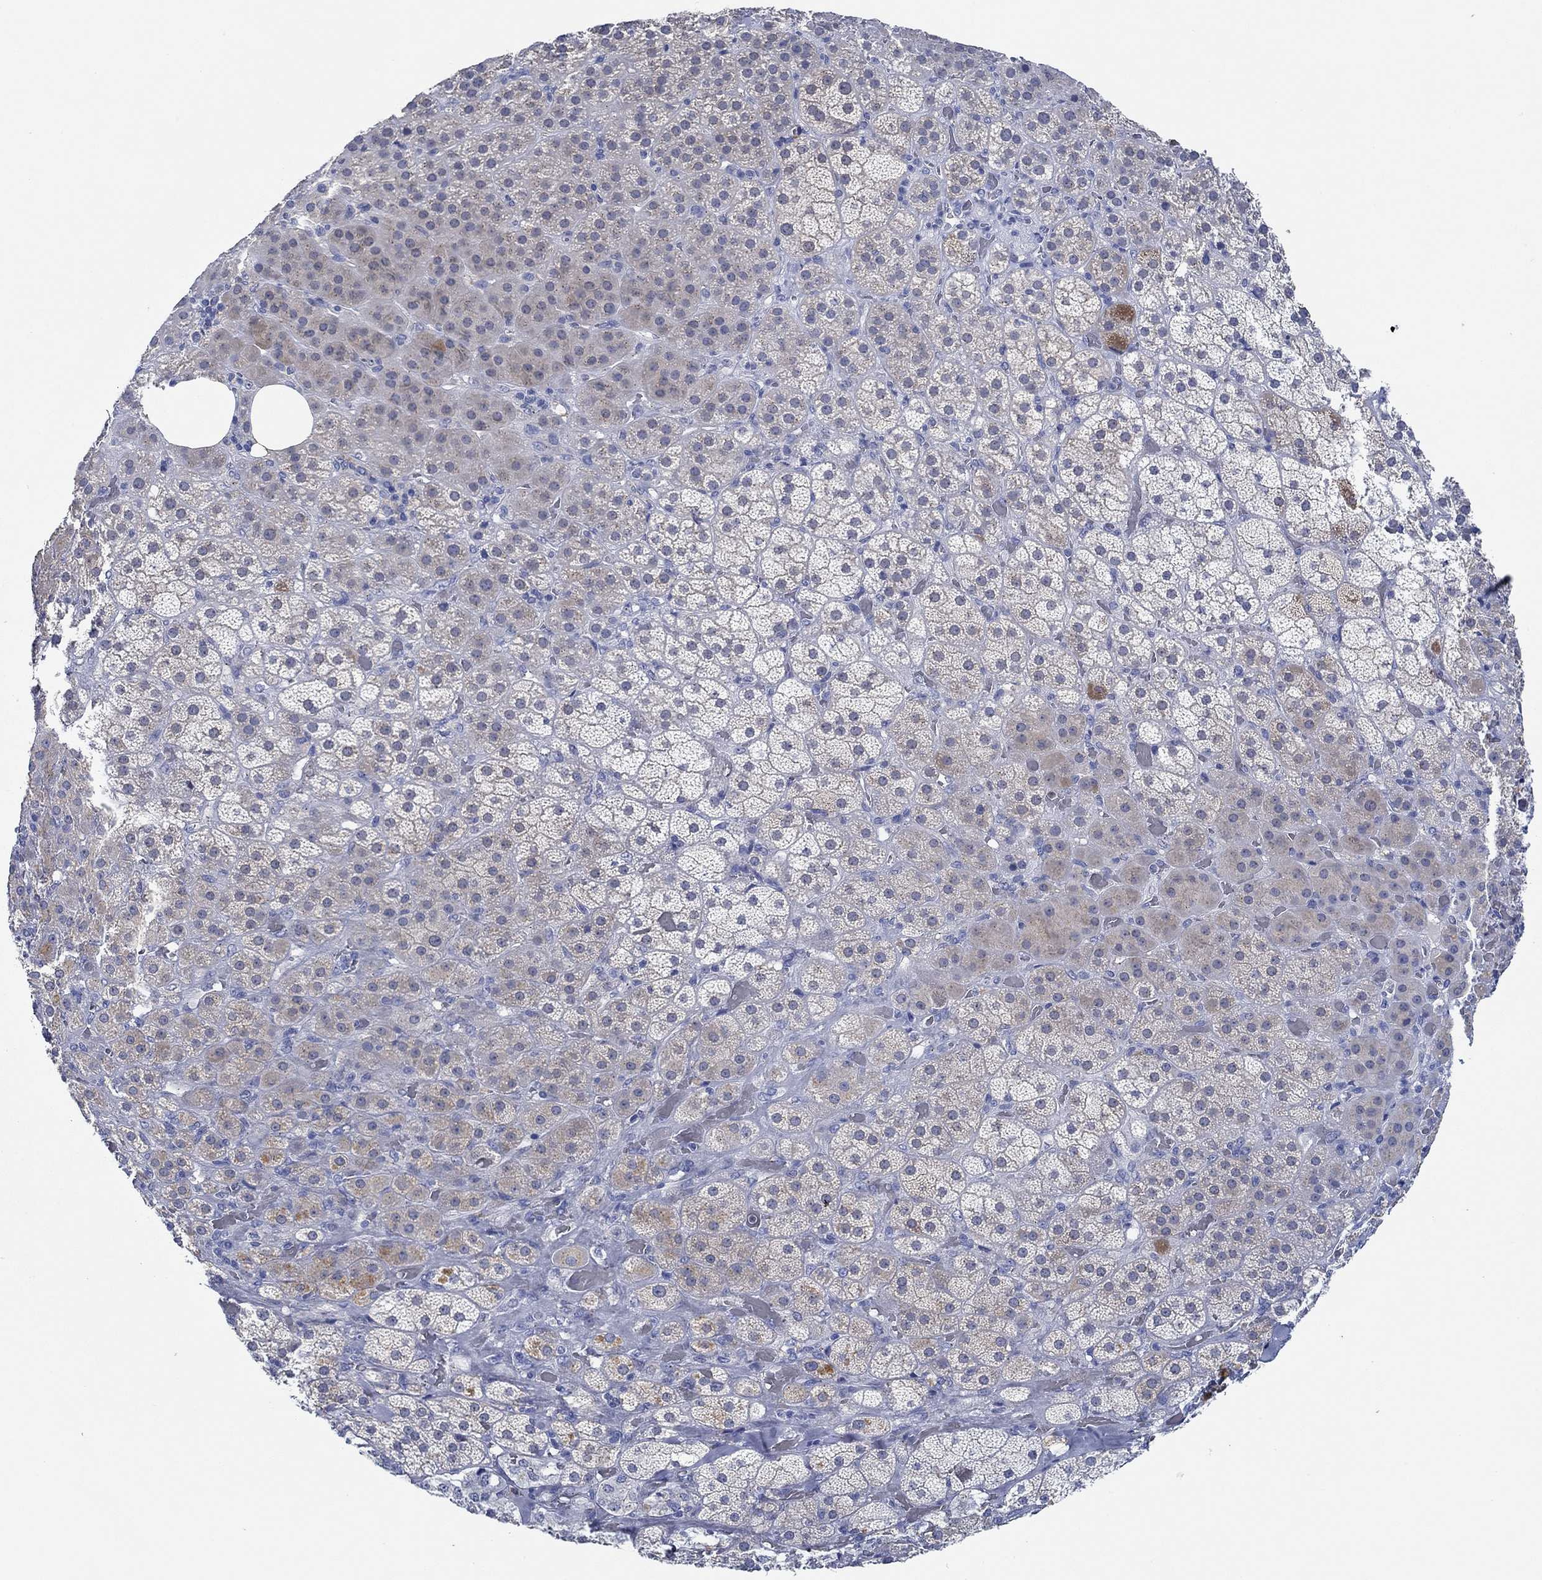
{"staining": {"intensity": "negative", "quantity": "none", "location": "none"}, "tissue": "adrenal gland", "cell_type": "Glandular cells", "image_type": "normal", "snomed": [{"axis": "morphology", "description": "Normal tissue, NOS"}, {"axis": "topography", "description": "Adrenal gland"}], "caption": "An image of adrenal gland stained for a protein demonstrates no brown staining in glandular cells.", "gene": "CPM", "patient": {"sex": "male", "age": 57}}